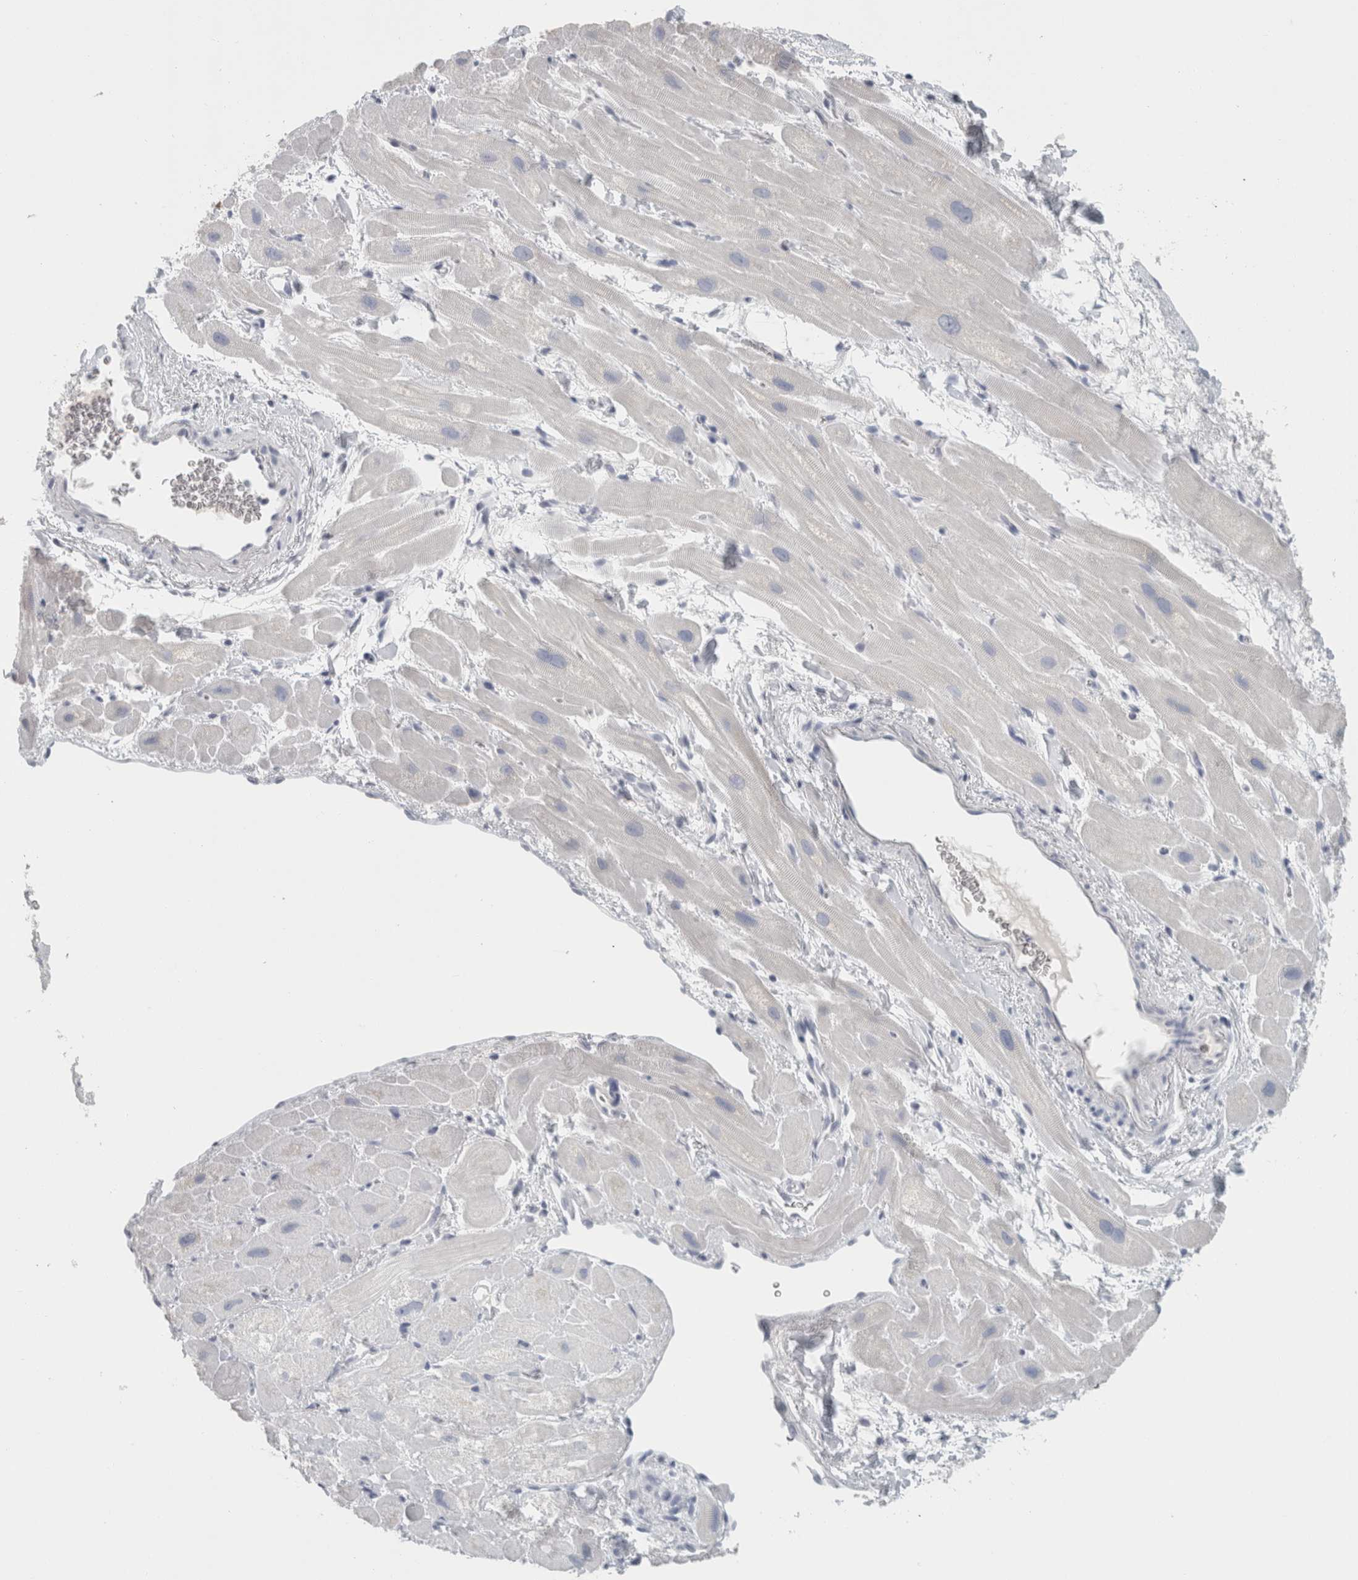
{"staining": {"intensity": "negative", "quantity": "none", "location": "none"}, "tissue": "heart muscle", "cell_type": "Cardiomyocytes", "image_type": "normal", "snomed": [{"axis": "morphology", "description": "Normal tissue, NOS"}, {"axis": "topography", "description": "Heart"}], "caption": "High magnification brightfield microscopy of benign heart muscle stained with DAB (brown) and counterstained with hematoxylin (blue): cardiomyocytes show no significant expression. (Brightfield microscopy of DAB (3,3'-diaminobenzidine) immunohistochemistry at high magnification).", "gene": "SLC28A3", "patient": {"sex": "male", "age": 49}}